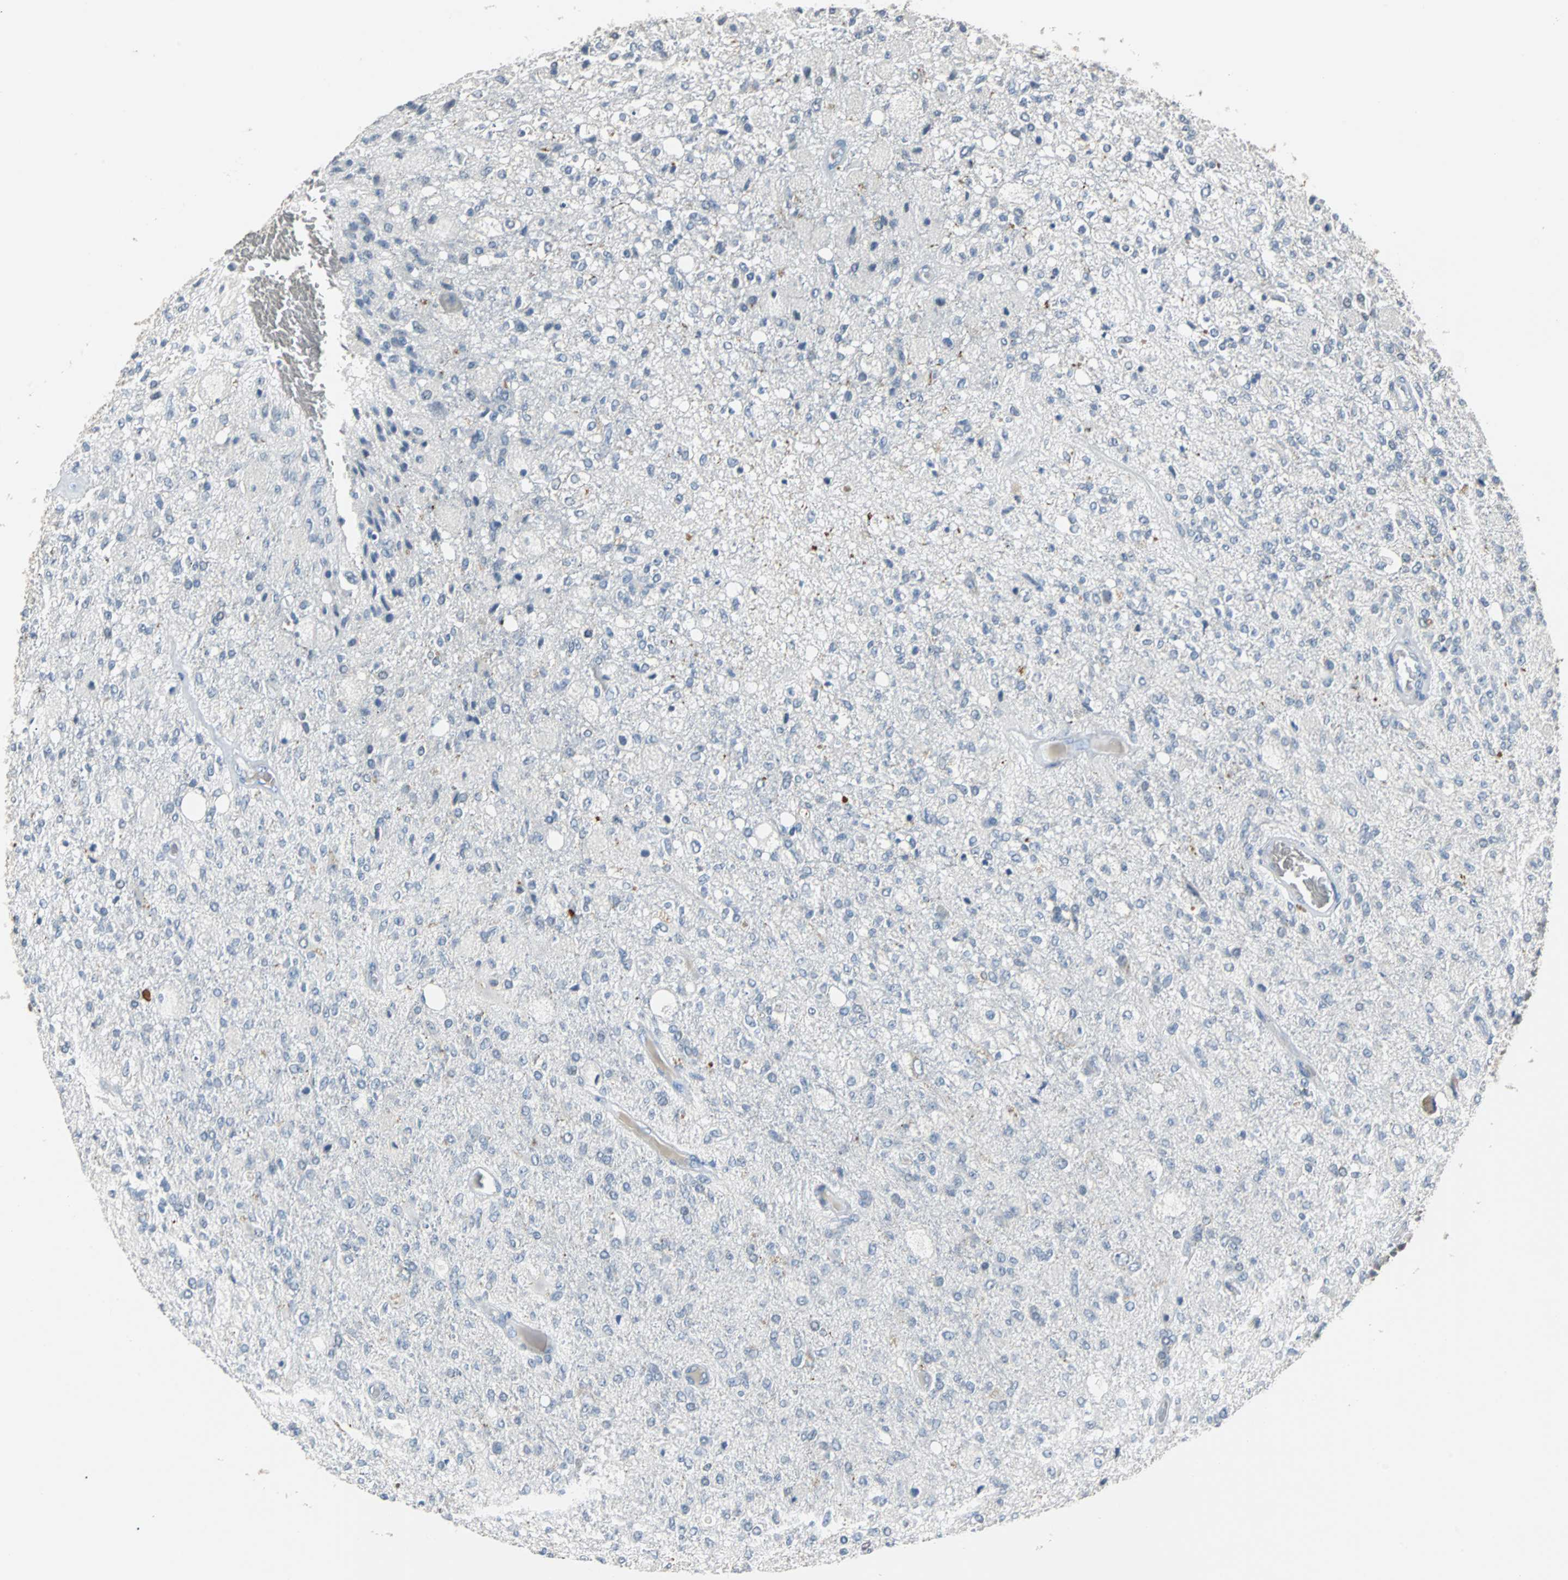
{"staining": {"intensity": "negative", "quantity": "none", "location": "none"}, "tissue": "glioma", "cell_type": "Tumor cells", "image_type": "cancer", "snomed": [{"axis": "morphology", "description": "Normal tissue, NOS"}, {"axis": "morphology", "description": "Glioma, malignant, High grade"}, {"axis": "topography", "description": "Cerebral cortex"}], "caption": "IHC micrograph of neoplastic tissue: human glioma stained with DAB (3,3'-diaminobenzidine) displays no significant protein staining in tumor cells.", "gene": "HLX", "patient": {"sex": "male", "age": 77}}